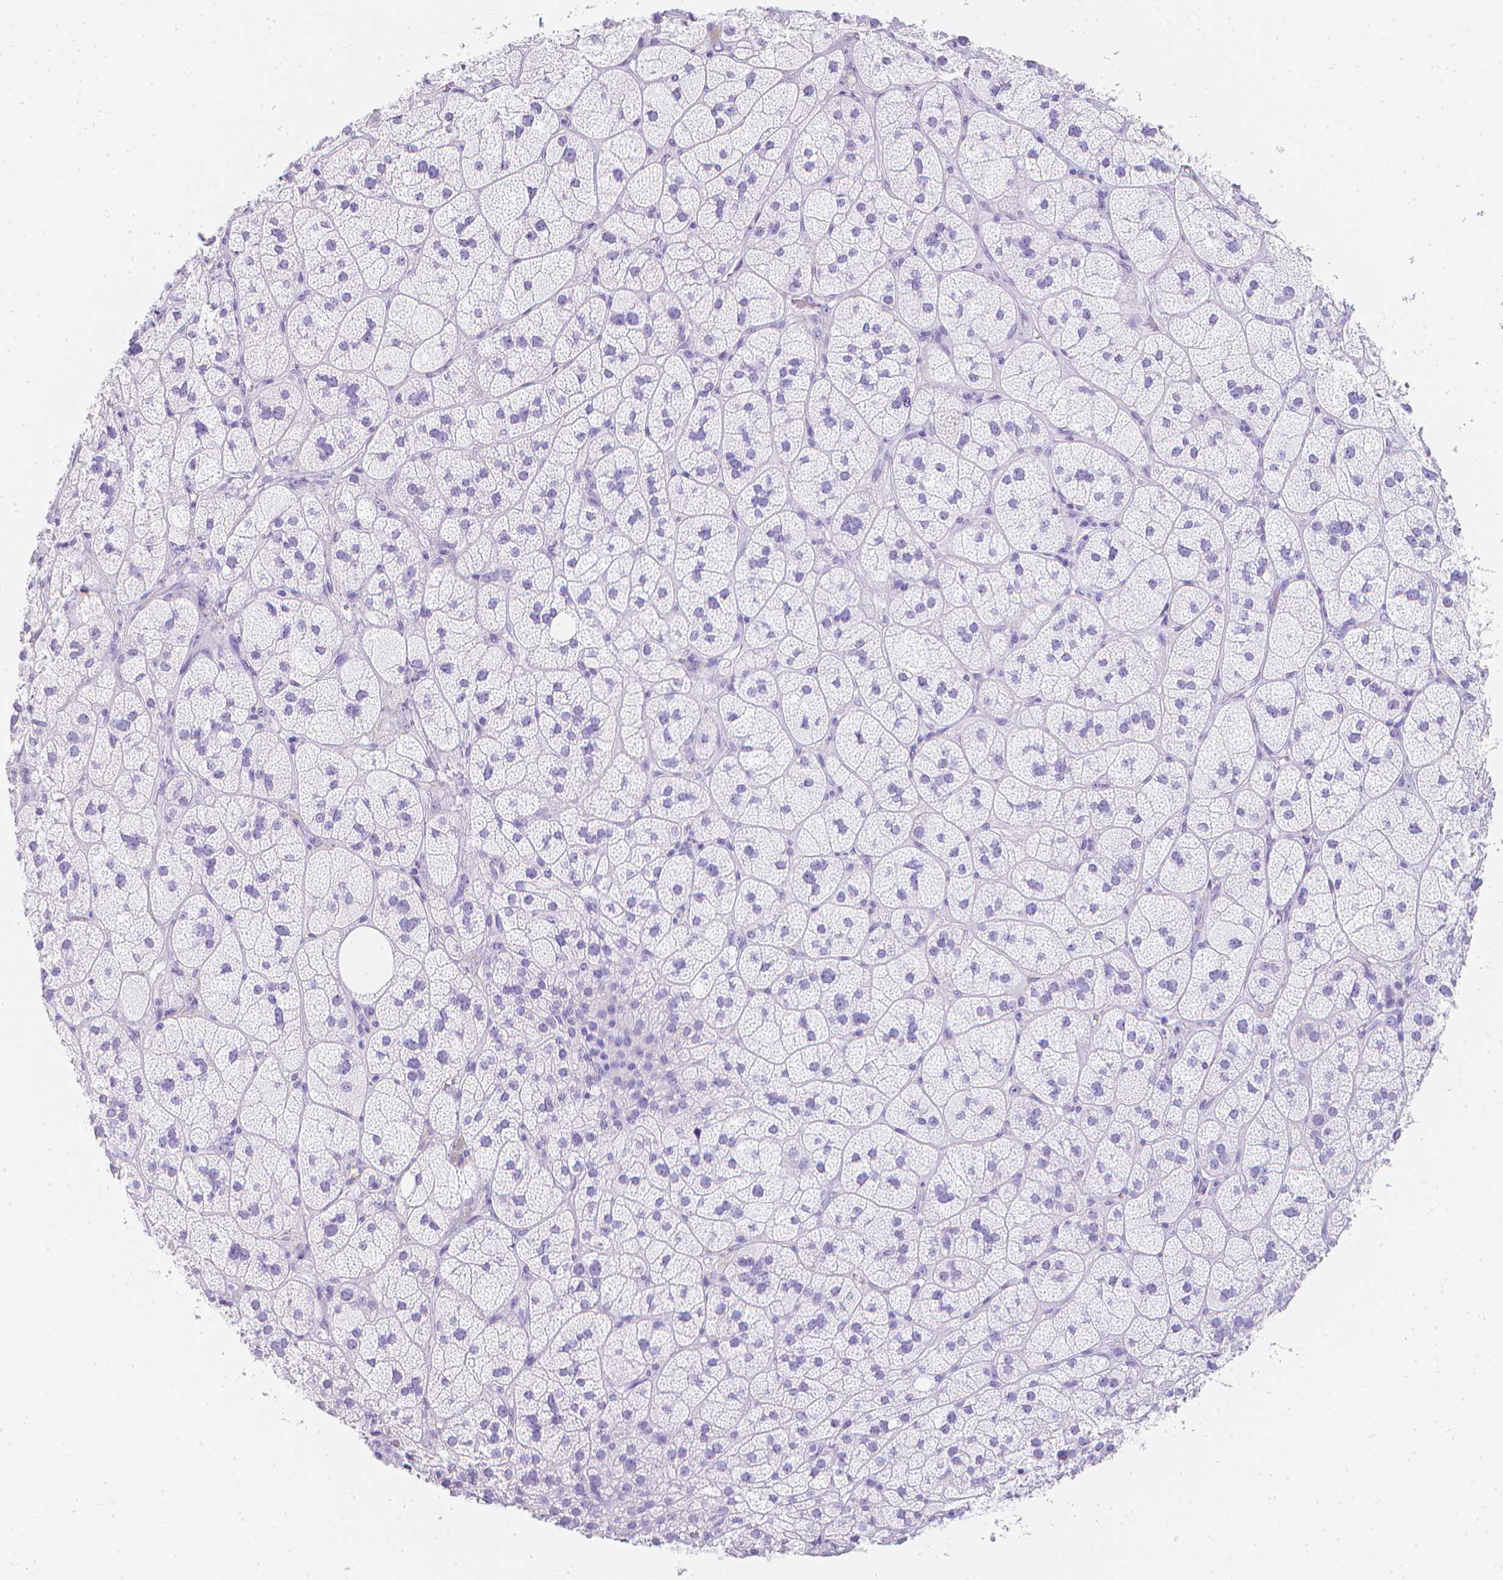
{"staining": {"intensity": "negative", "quantity": "none", "location": "none"}, "tissue": "adrenal gland", "cell_type": "Glandular cells", "image_type": "normal", "snomed": [{"axis": "morphology", "description": "Normal tissue, NOS"}, {"axis": "topography", "description": "Adrenal gland"}], "caption": "Image shows no protein expression in glandular cells of normal adrenal gland. (Immunohistochemistry (ihc), brightfield microscopy, high magnification).", "gene": "LGALS4", "patient": {"sex": "female", "age": 60}}